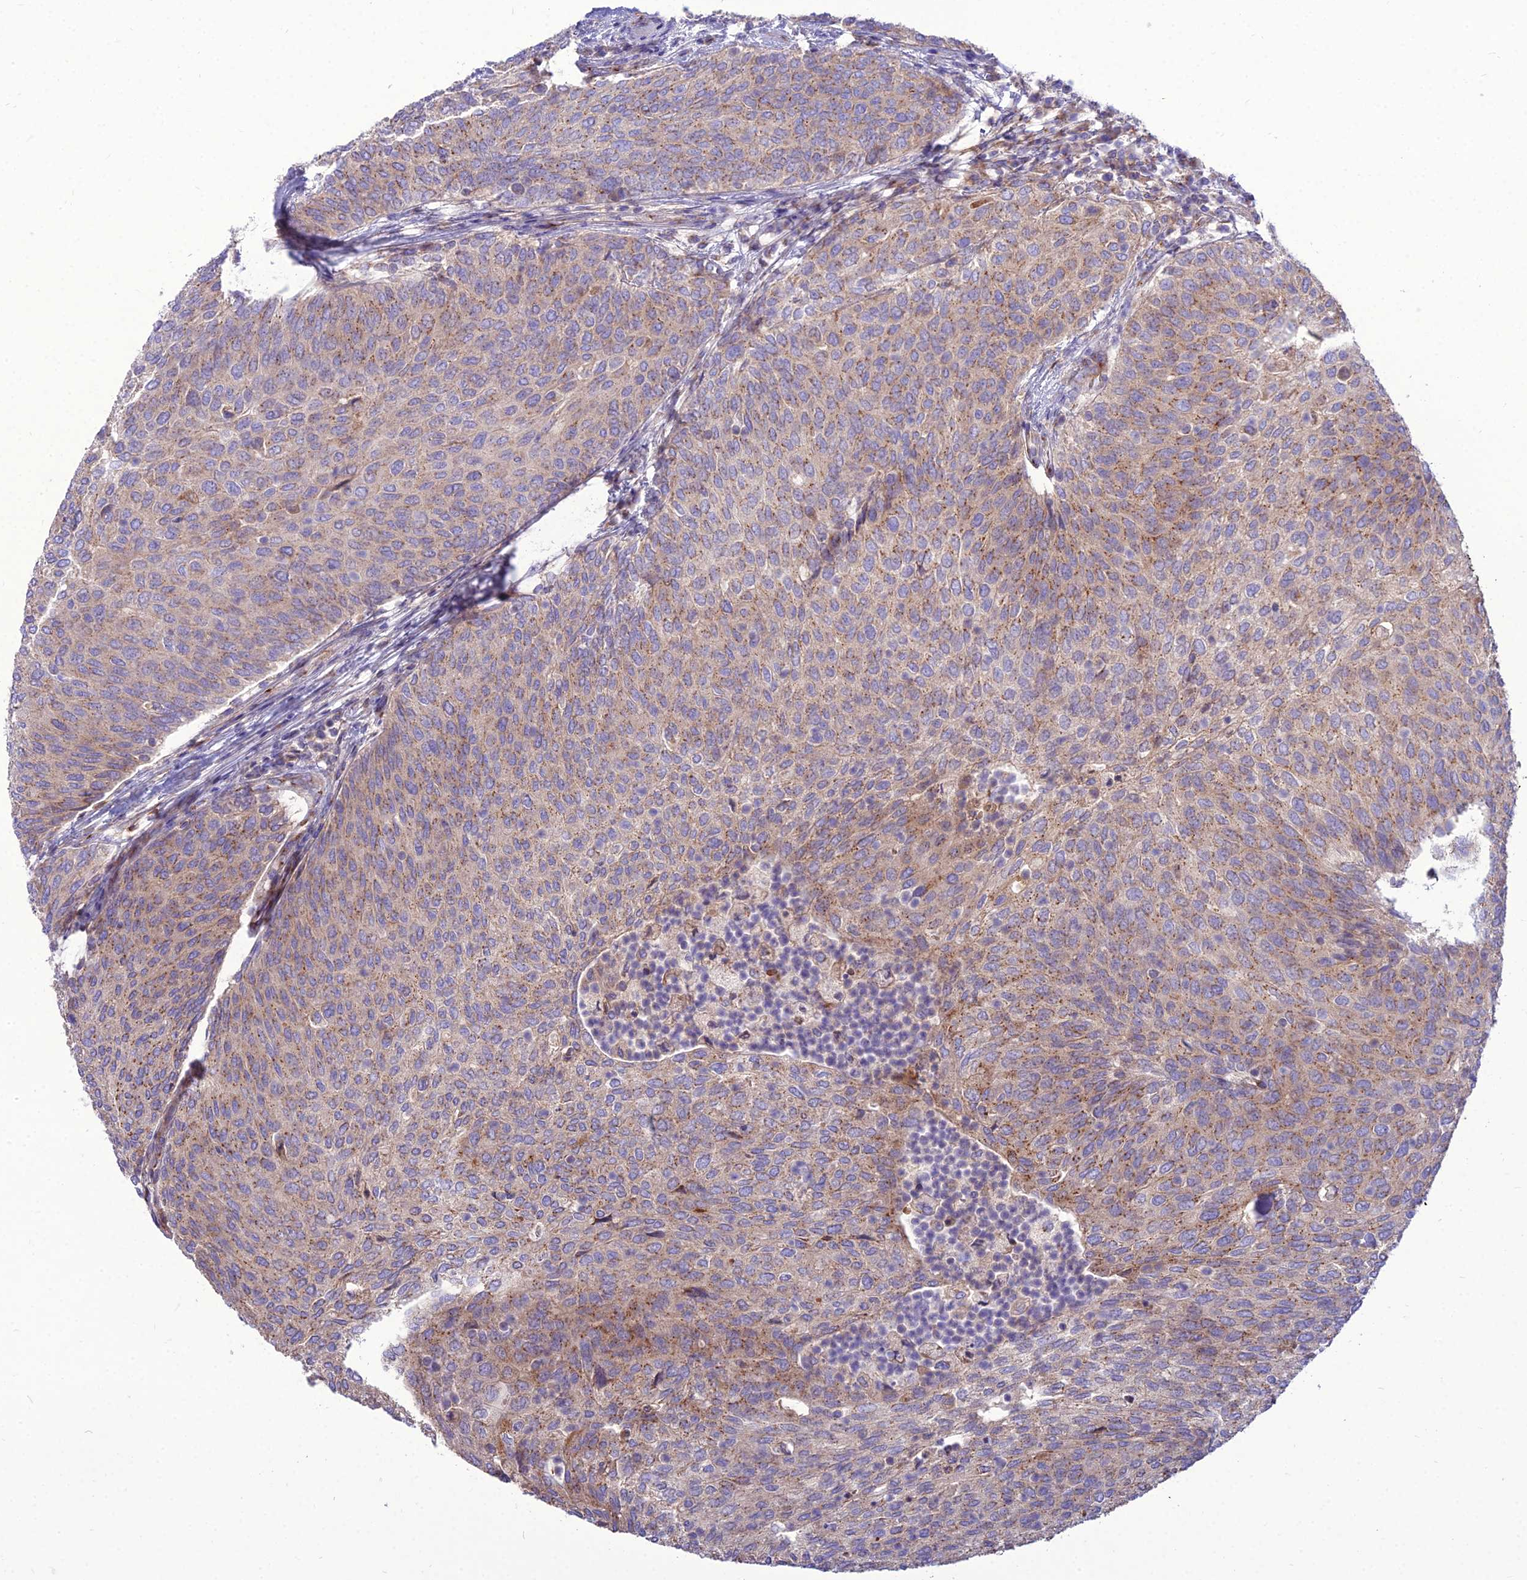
{"staining": {"intensity": "moderate", "quantity": "25%-75%", "location": "cytoplasmic/membranous"}, "tissue": "urothelial cancer", "cell_type": "Tumor cells", "image_type": "cancer", "snomed": [{"axis": "morphology", "description": "Urothelial carcinoma, Low grade"}, {"axis": "topography", "description": "Urinary bladder"}], "caption": "High-power microscopy captured an IHC histopathology image of urothelial cancer, revealing moderate cytoplasmic/membranous staining in approximately 25%-75% of tumor cells.", "gene": "SPRYD7", "patient": {"sex": "female", "age": 79}}